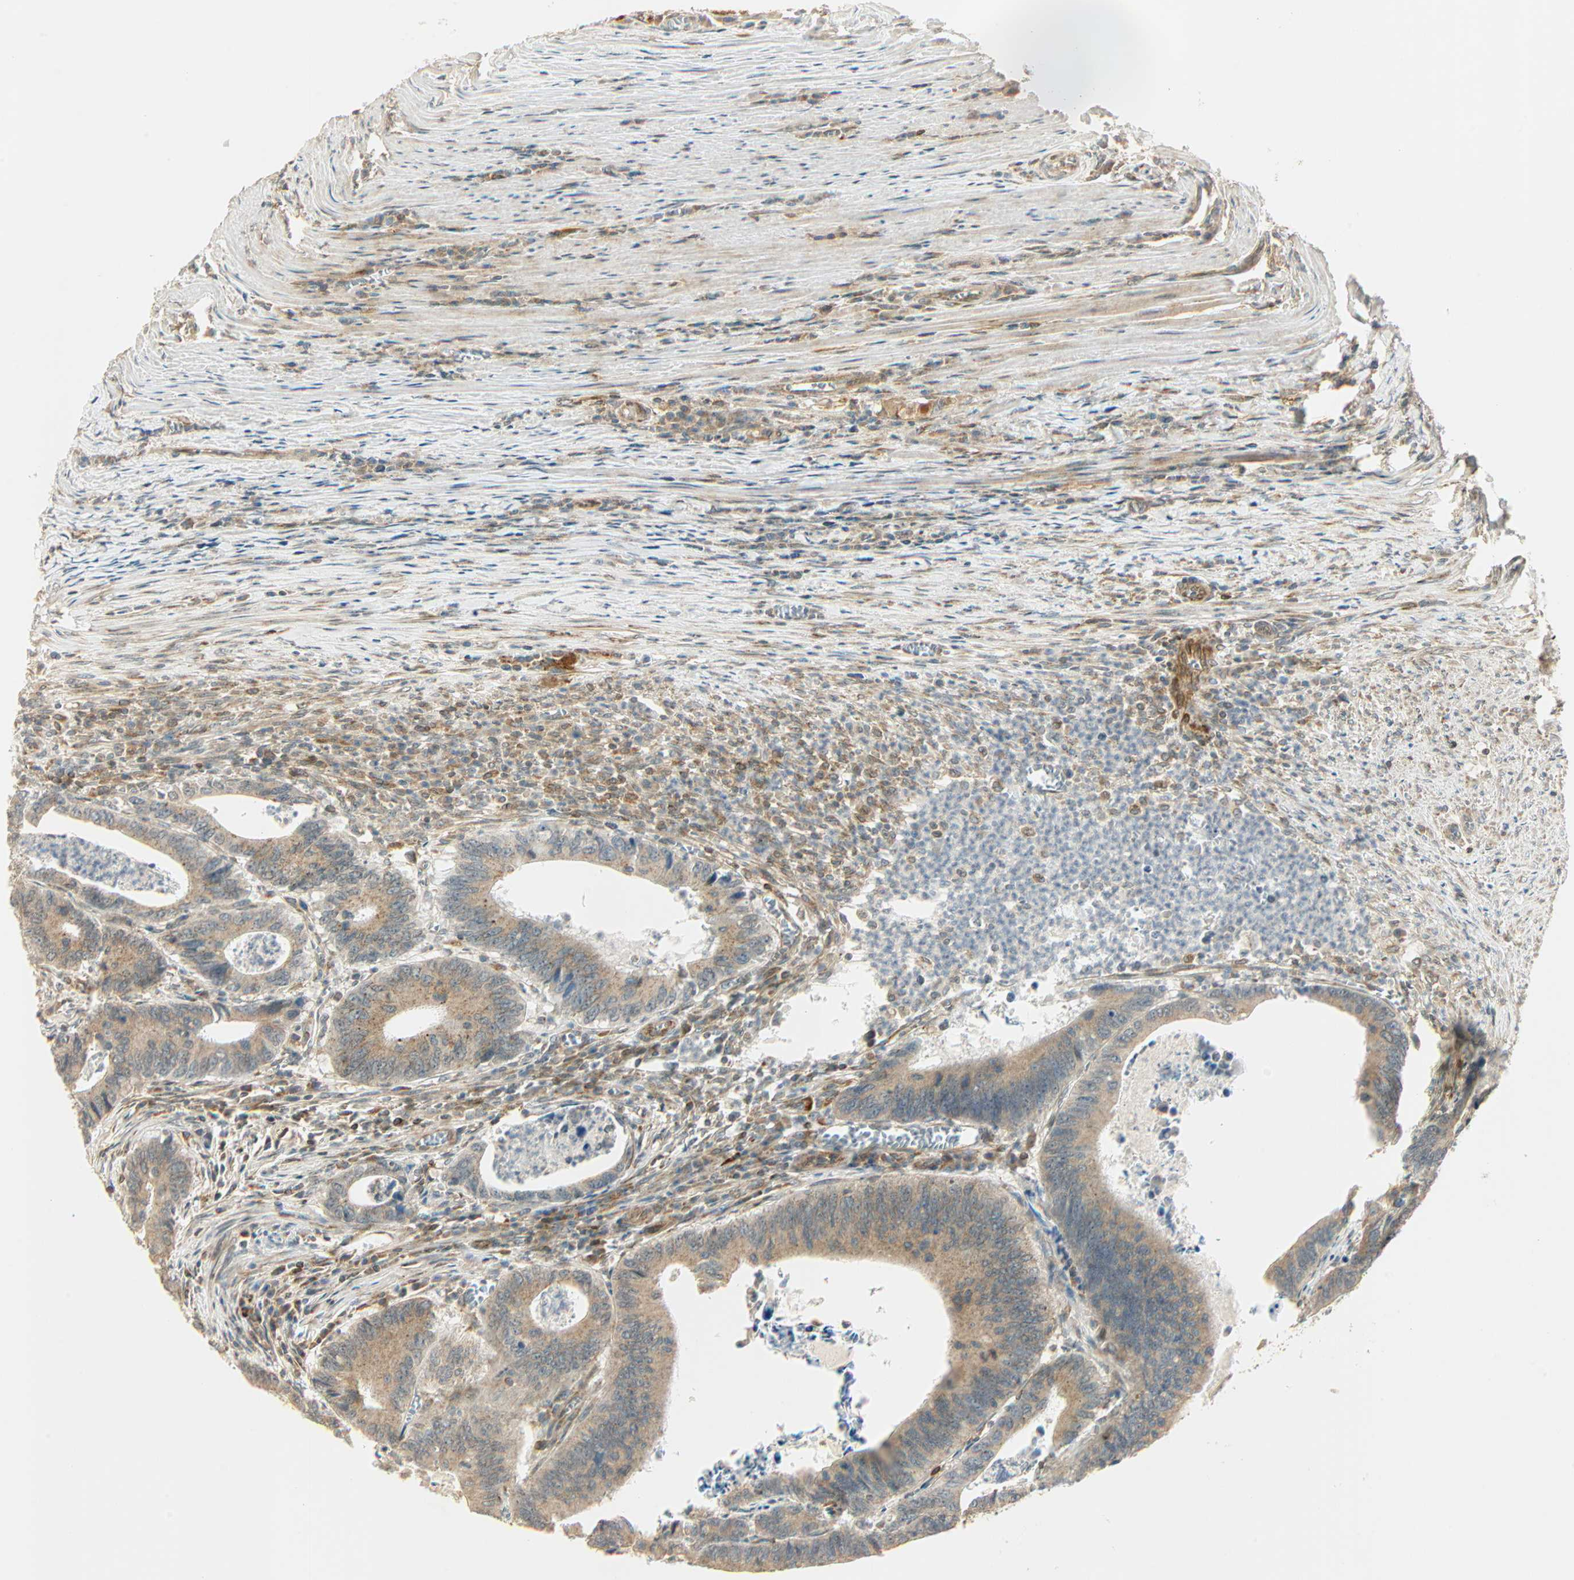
{"staining": {"intensity": "moderate", "quantity": ">75%", "location": "cytoplasmic/membranous"}, "tissue": "colorectal cancer", "cell_type": "Tumor cells", "image_type": "cancer", "snomed": [{"axis": "morphology", "description": "Adenocarcinoma, NOS"}, {"axis": "topography", "description": "Colon"}], "caption": "DAB (3,3'-diaminobenzidine) immunohistochemical staining of human colorectal cancer demonstrates moderate cytoplasmic/membranous protein staining in approximately >75% of tumor cells.", "gene": "PNPLA6", "patient": {"sex": "male", "age": 72}}